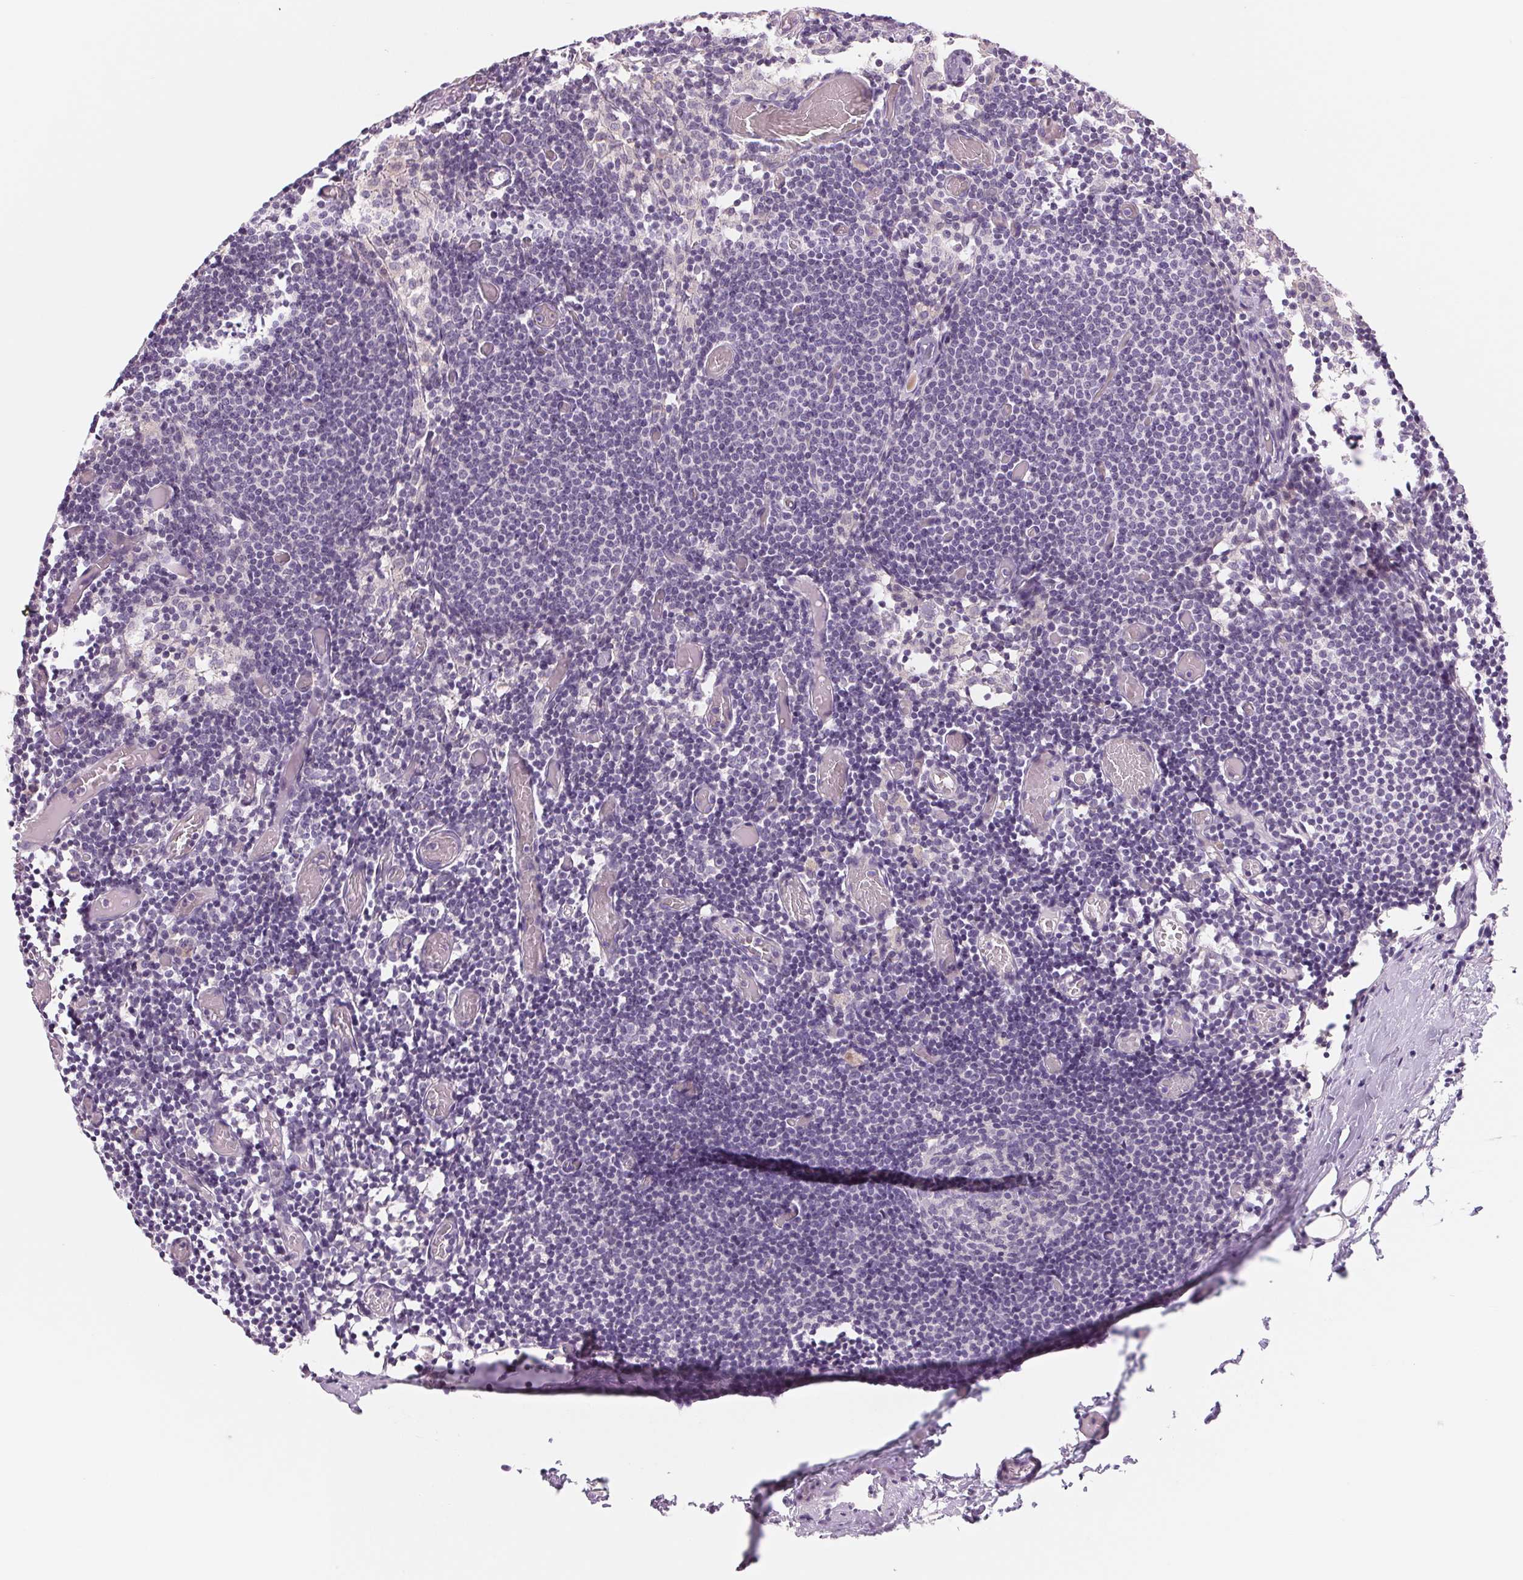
{"staining": {"intensity": "negative", "quantity": "none", "location": "none"}, "tissue": "lymph node", "cell_type": "Germinal center cells", "image_type": "normal", "snomed": [{"axis": "morphology", "description": "Normal tissue, NOS"}, {"axis": "topography", "description": "Lymph node"}], "caption": "Histopathology image shows no significant protein positivity in germinal center cells of unremarkable lymph node. The staining was performed using DAB (3,3'-diaminobenzidine) to visualize the protein expression in brown, while the nuclei were stained in blue with hematoxylin (Magnification: 20x).", "gene": "CCDC168", "patient": {"sex": "female", "age": 41}}